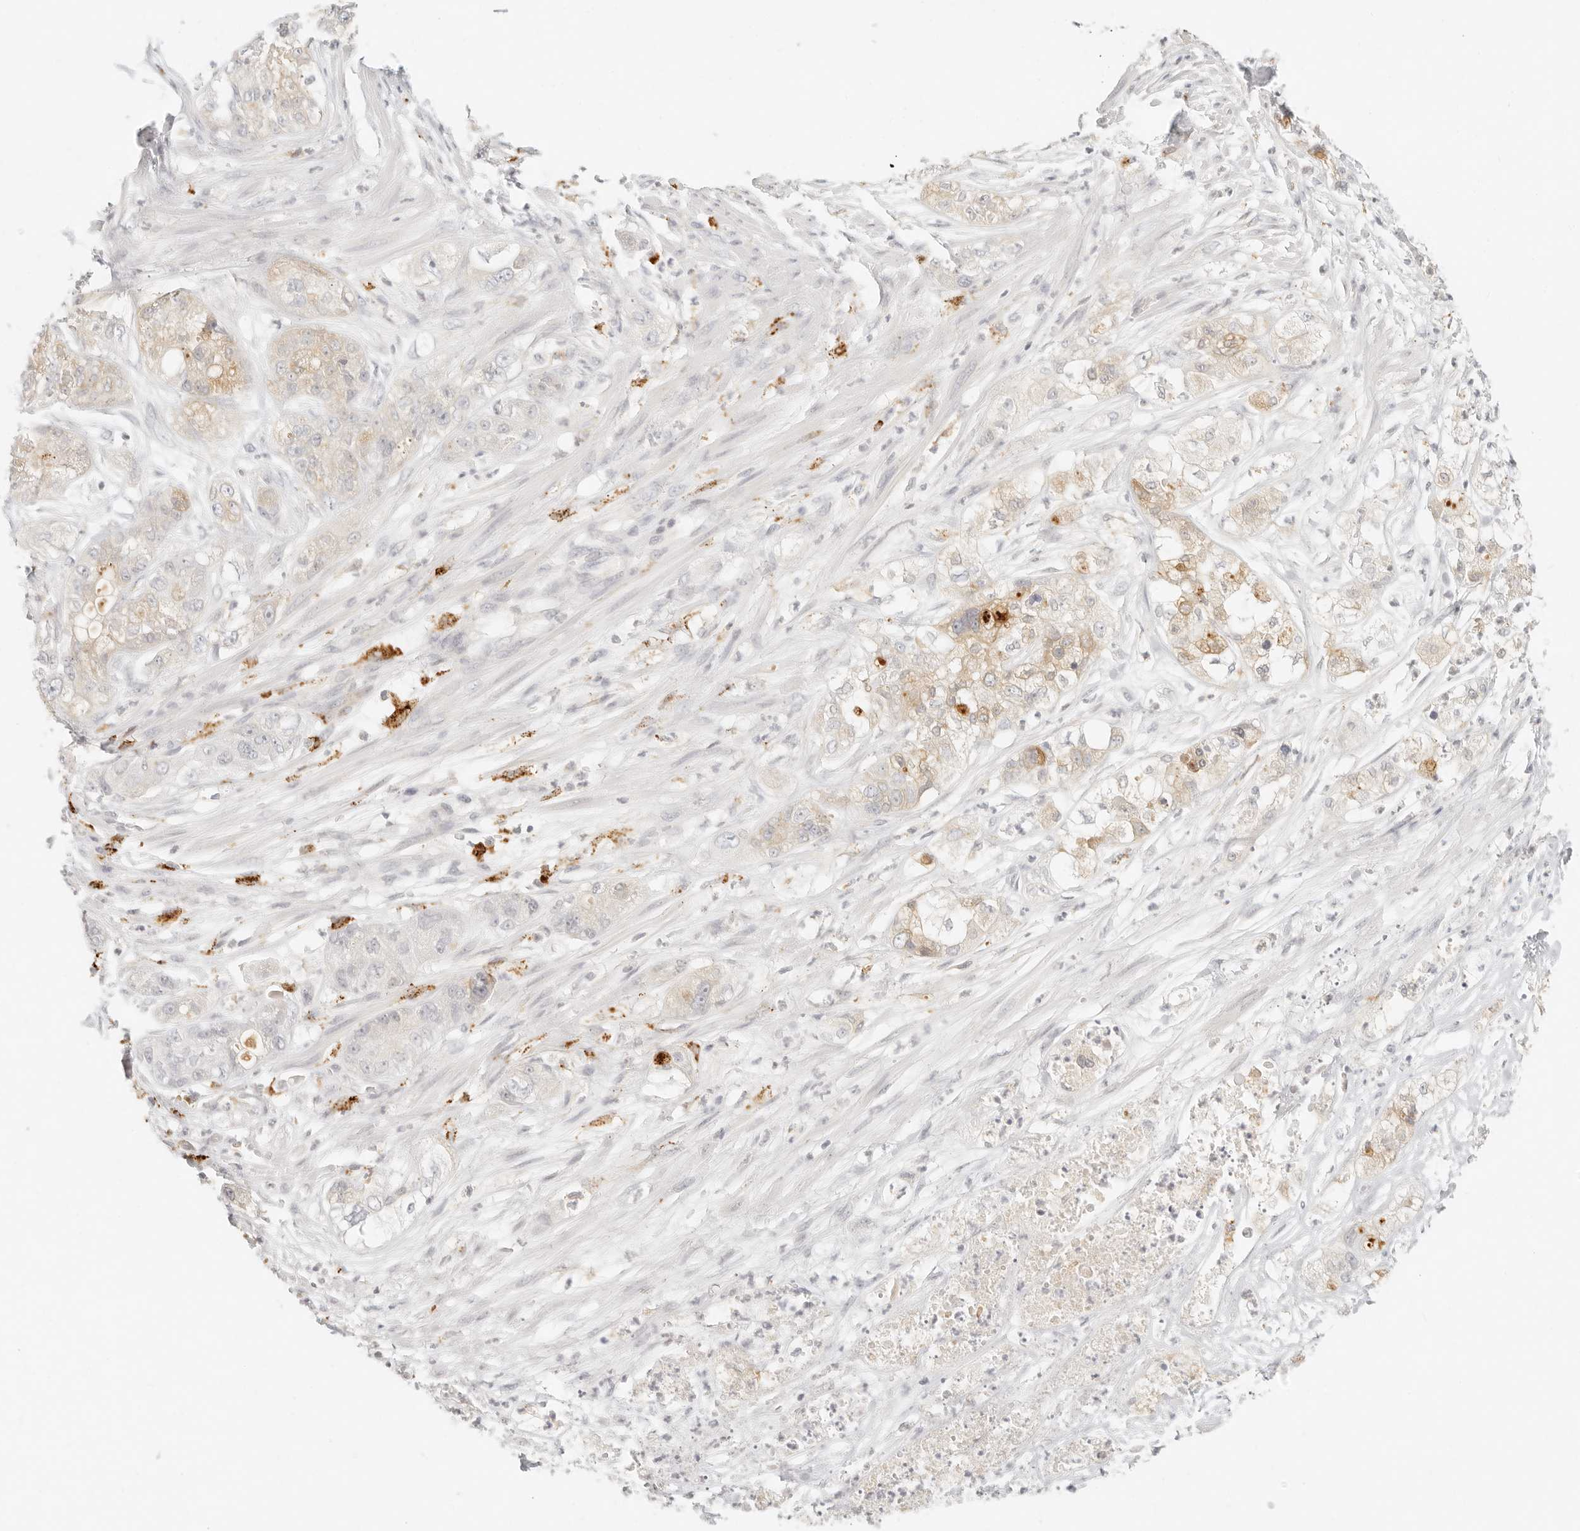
{"staining": {"intensity": "weak", "quantity": "<25%", "location": "cytoplasmic/membranous"}, "tissue": "pancreatic cancer", "cell_type": "Tumor cells", "image_type": "cancer", "snomed": [{"axis": "morphology", "description": "Adenocarcinoma, NOS"}, {"axis": "topography", "description": "Pancreas"}], "caption": "The IHC micrograph has no significant staining in tumor cells of adenocarcinoma (pancreatic) tissue.", "gene": "RNASET2", "patient": {"sex": "female", "age": 78}}